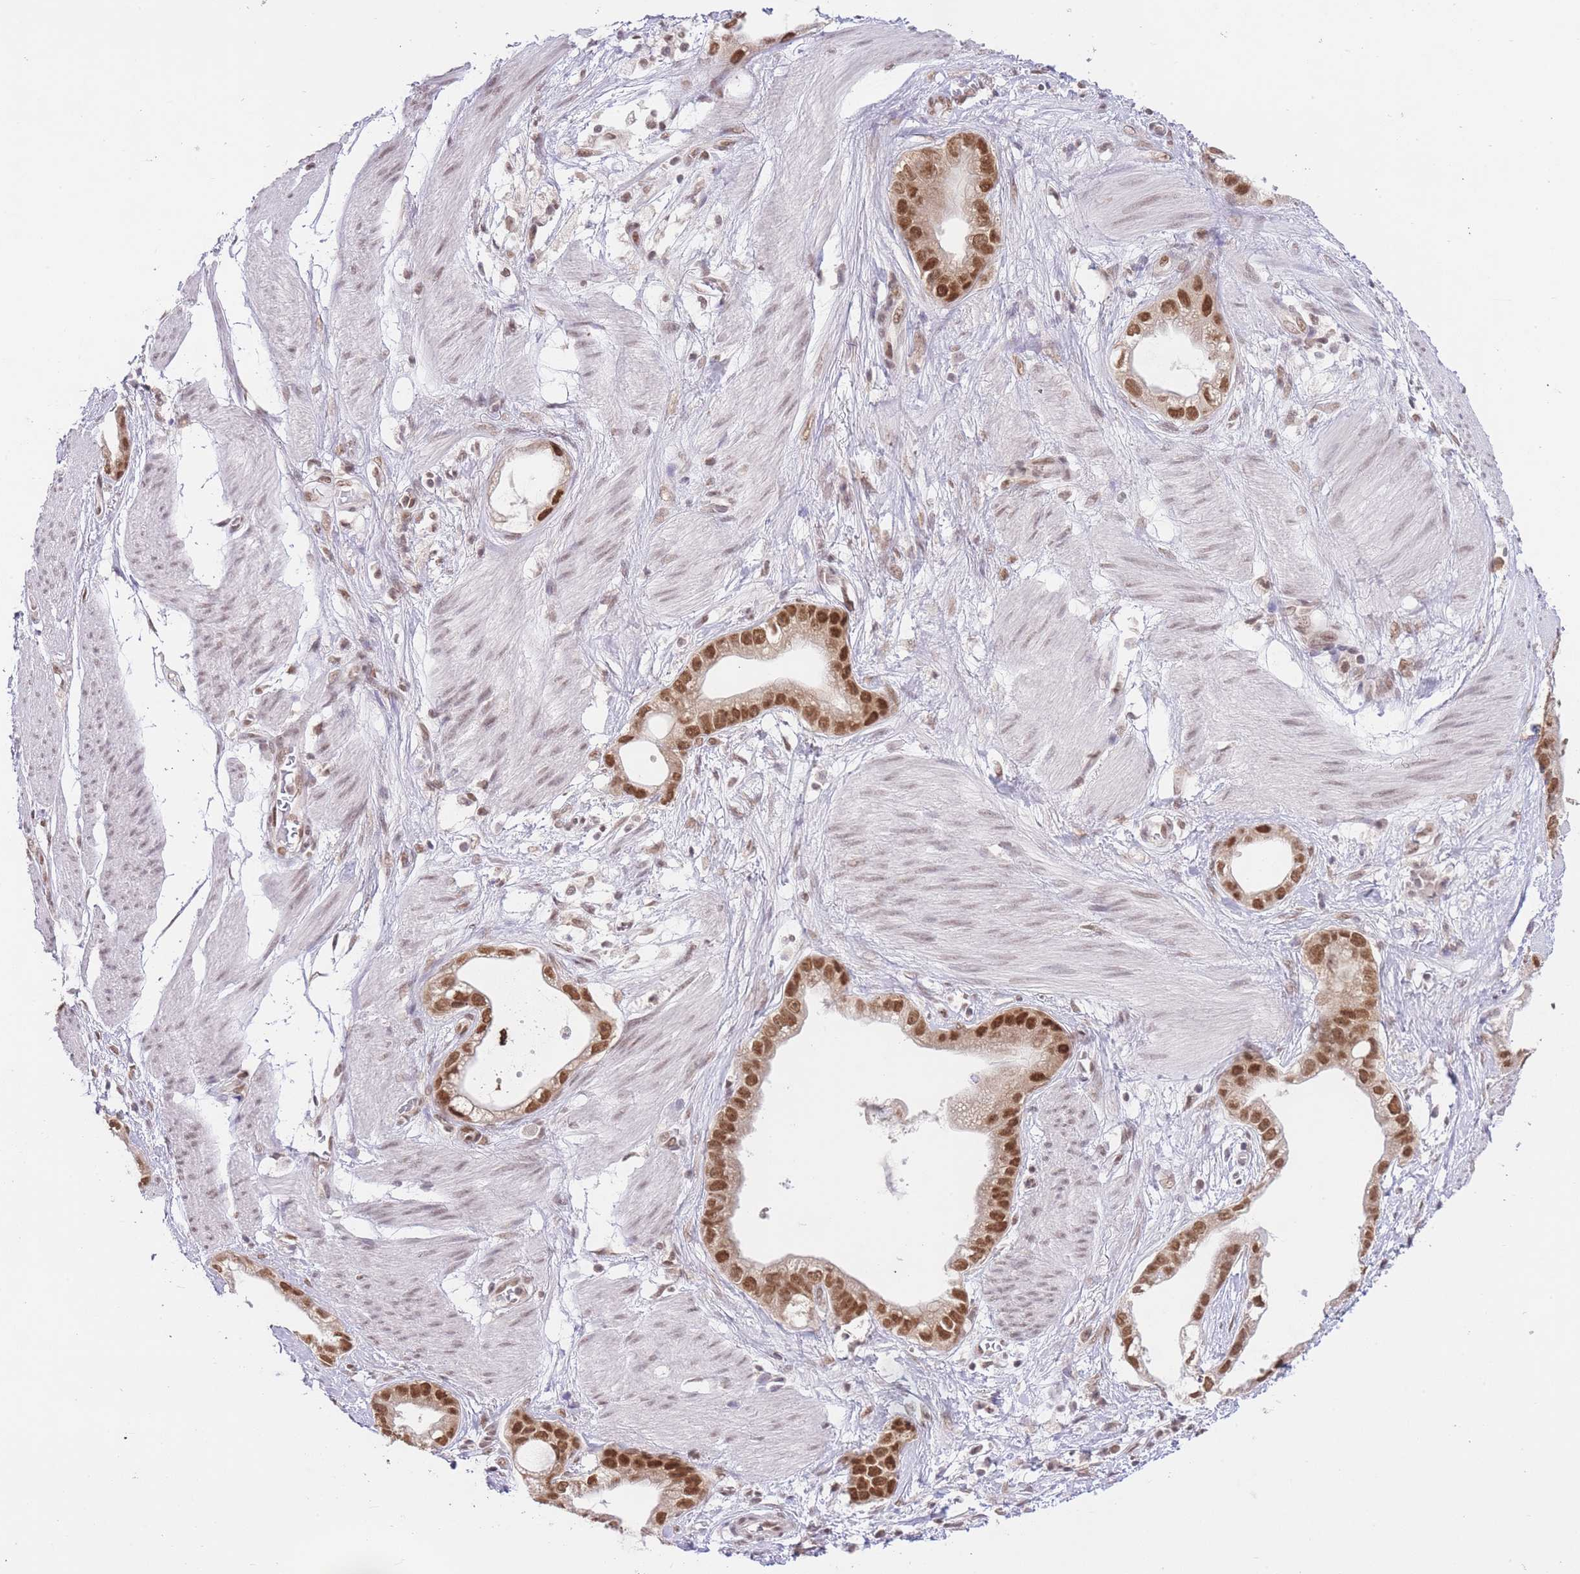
{"staining": {"intensity": "moderate", "quantity": ">75%", "location": "nuclear"}, "tissue": "stomach cancer", "cell_type": "Tumor cells", "image_type": "cancer", "snomed": [{"axis": "morphology", "description": "Adenocarcinoma, NOS"}, {"axis": "topography", "description": "Stomach"}], "caption": "Immunohistochemistry of stomach cancer displays medium levels of moderate nuclear staining in about >75% of tumor cells. Using DAB (3,3'-diaminobenzidine) (brown) and hematoxylin (blue) stains, captured at high magnification using brightfield microscopy.", "gene": "TMED3", "patient": {"sex": "male", "age": 55}}